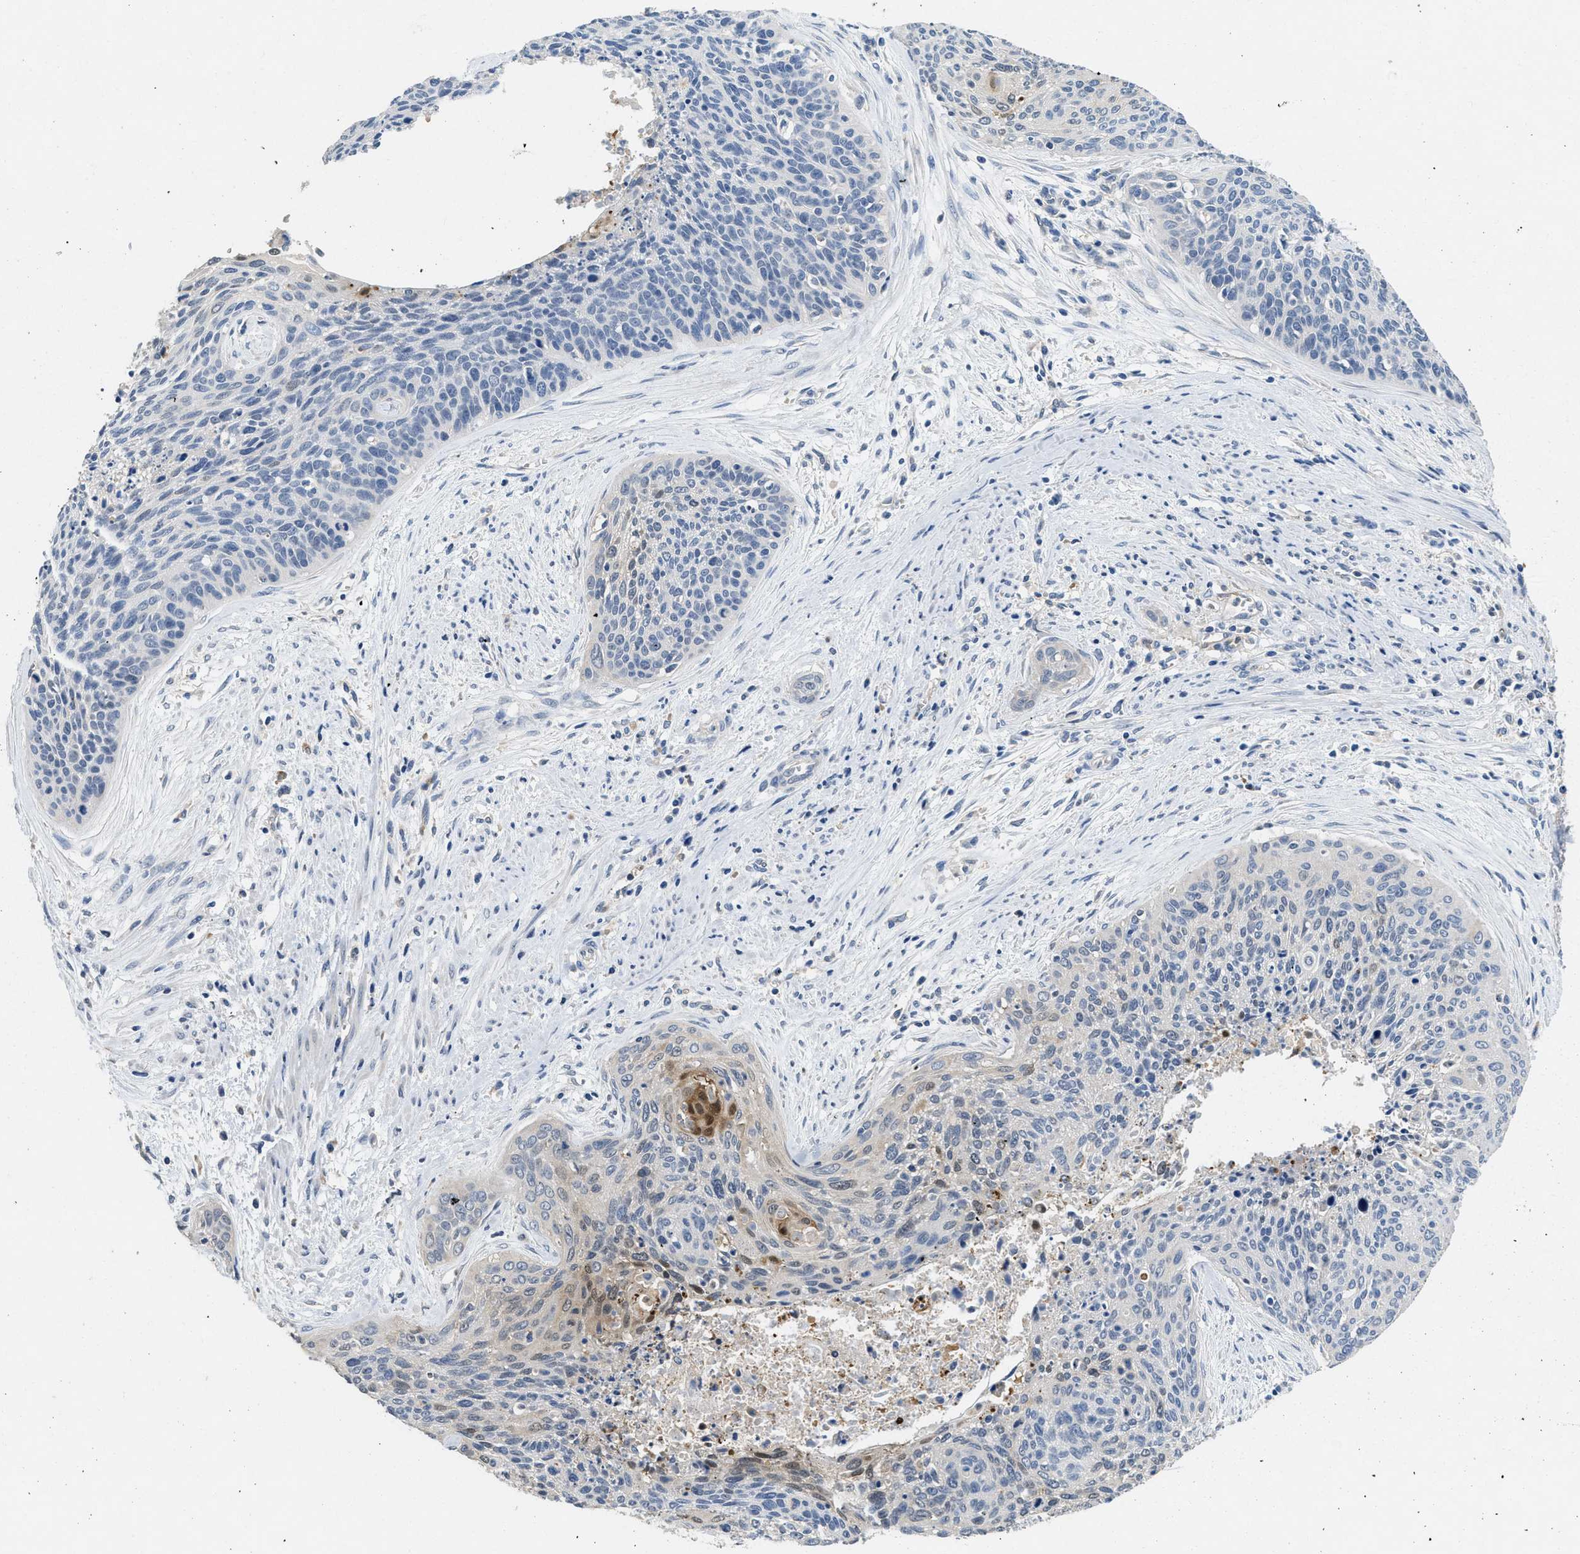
{"staining": {"intensity": "moderate", "quantity": "<25%", "location": "nuclear"}, "tissue": "cervical cancer", "cell_type": "Tumor cells", "image_type": "cancer", "snomed": [{"axis": "morphology", "description": "Squamous cell carcinoma, NOS"}, {"axis": "topography", "description": "Cervix"}], "caption": "Immunohistochemistry (IHC) of human cervical cancer (squamous cell carcinoma) reveals low levels of moderate nuclear staining in about <25% of tumor cells.", "gene": "DGKE", "patient": {"sex": "female", "age": 55}}